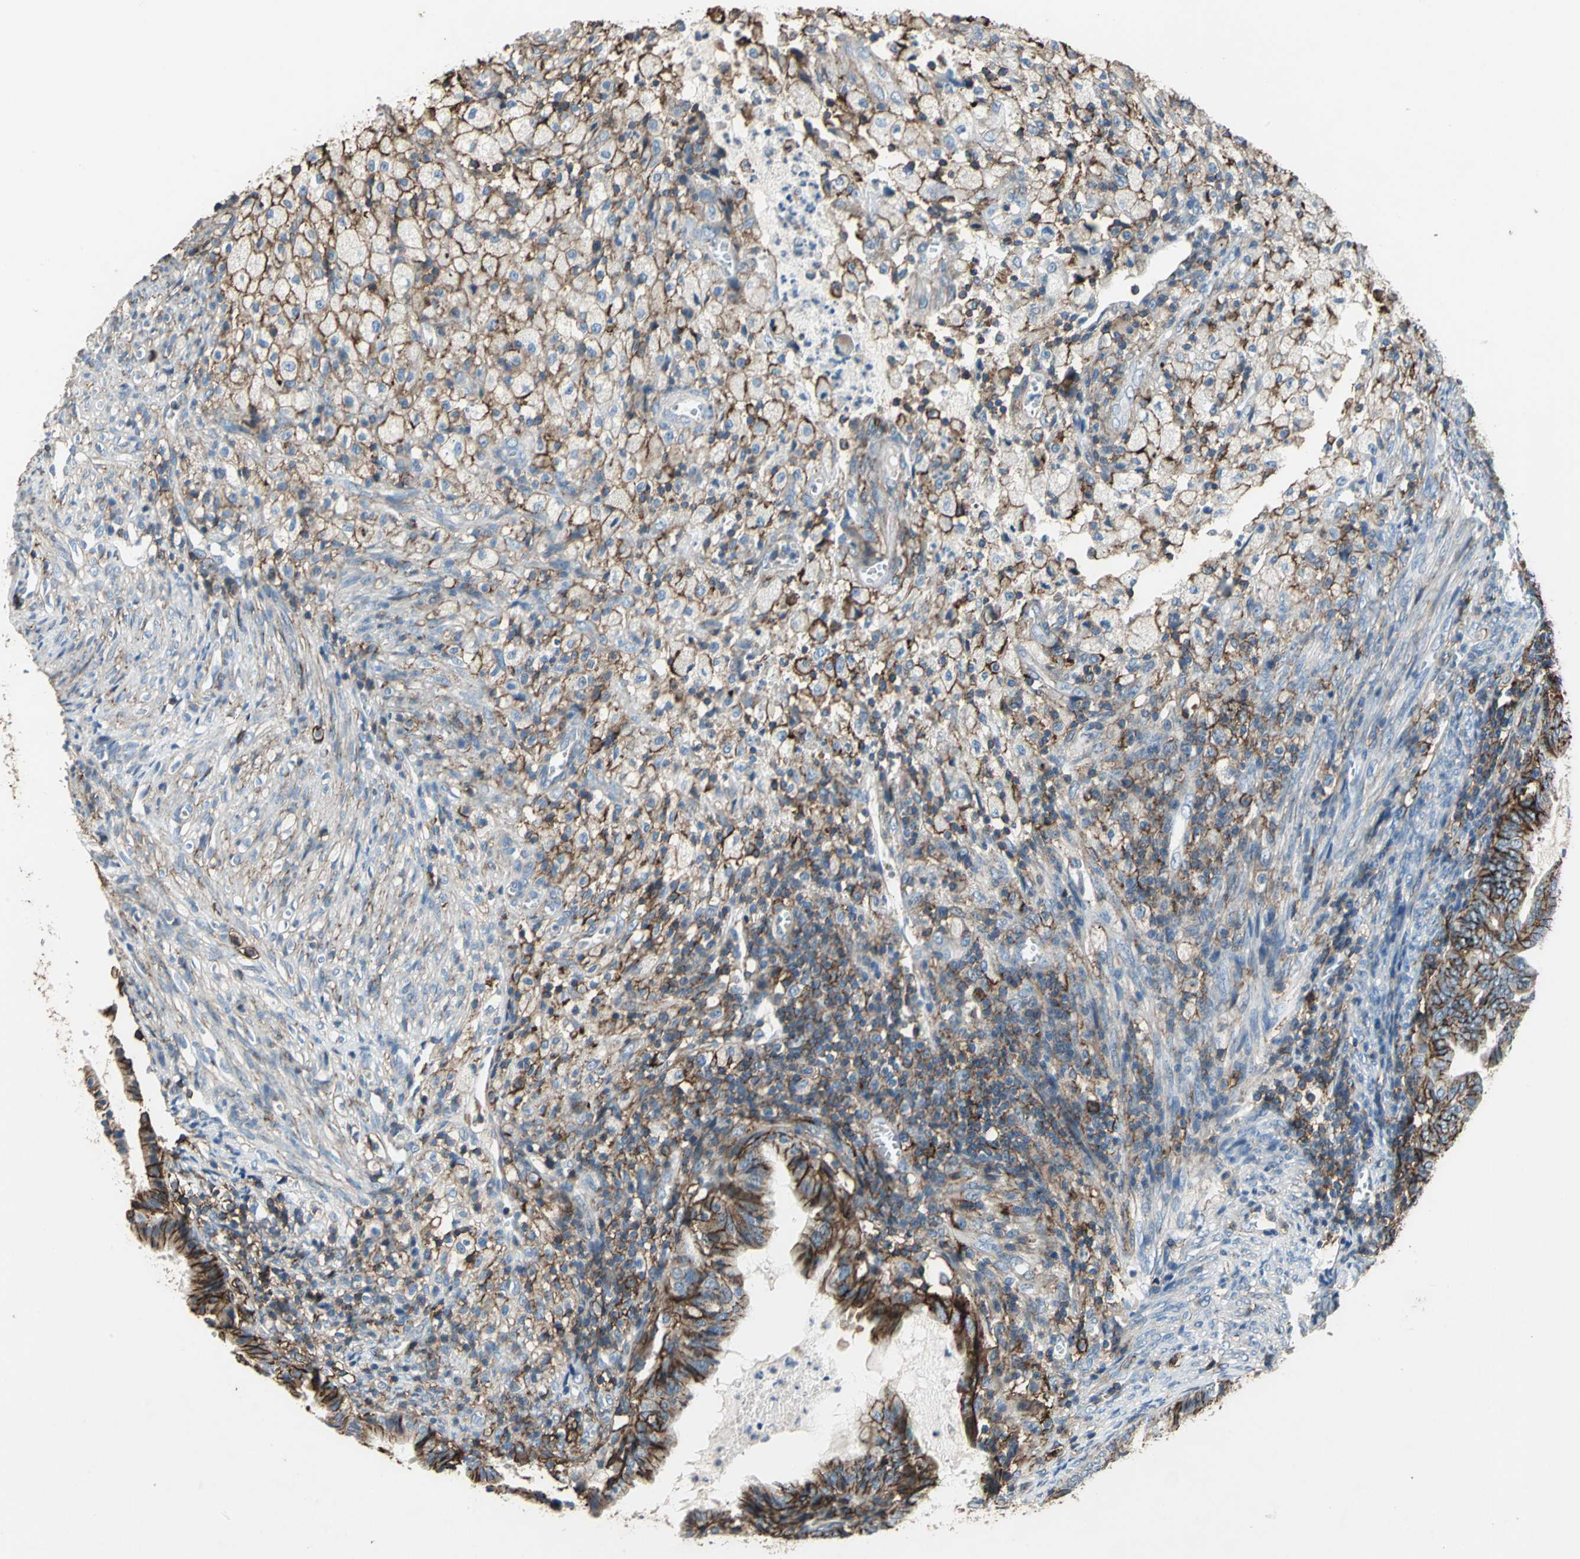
{"staining": {"intensity": "strong", "quantity": ">75%", "location": "cytoplasmic/membranous"}, "tissue": "cervical cancer", "cell_type": "Tumor cells", "image_type": "cancer", "snomed": [{"axis": "morphology", "description": "Normal tissue, NOS"}, {"axis": "morphology", "description": "Adenocarcinoma, NOS"}, {"axis": "topography", "description": "Cervix"}, {"axis": "topography", "description": "Endometrium"}], "caption": "IHC photomicrograph of adenocarcinoma (cervical) stained for a protein (brown), which shows high levels of strong cytoplasmic/membranous expression in approximately >75% of tumor cells.", "gene": "CD44", "patient": {"sex": "female", "age": 86}}